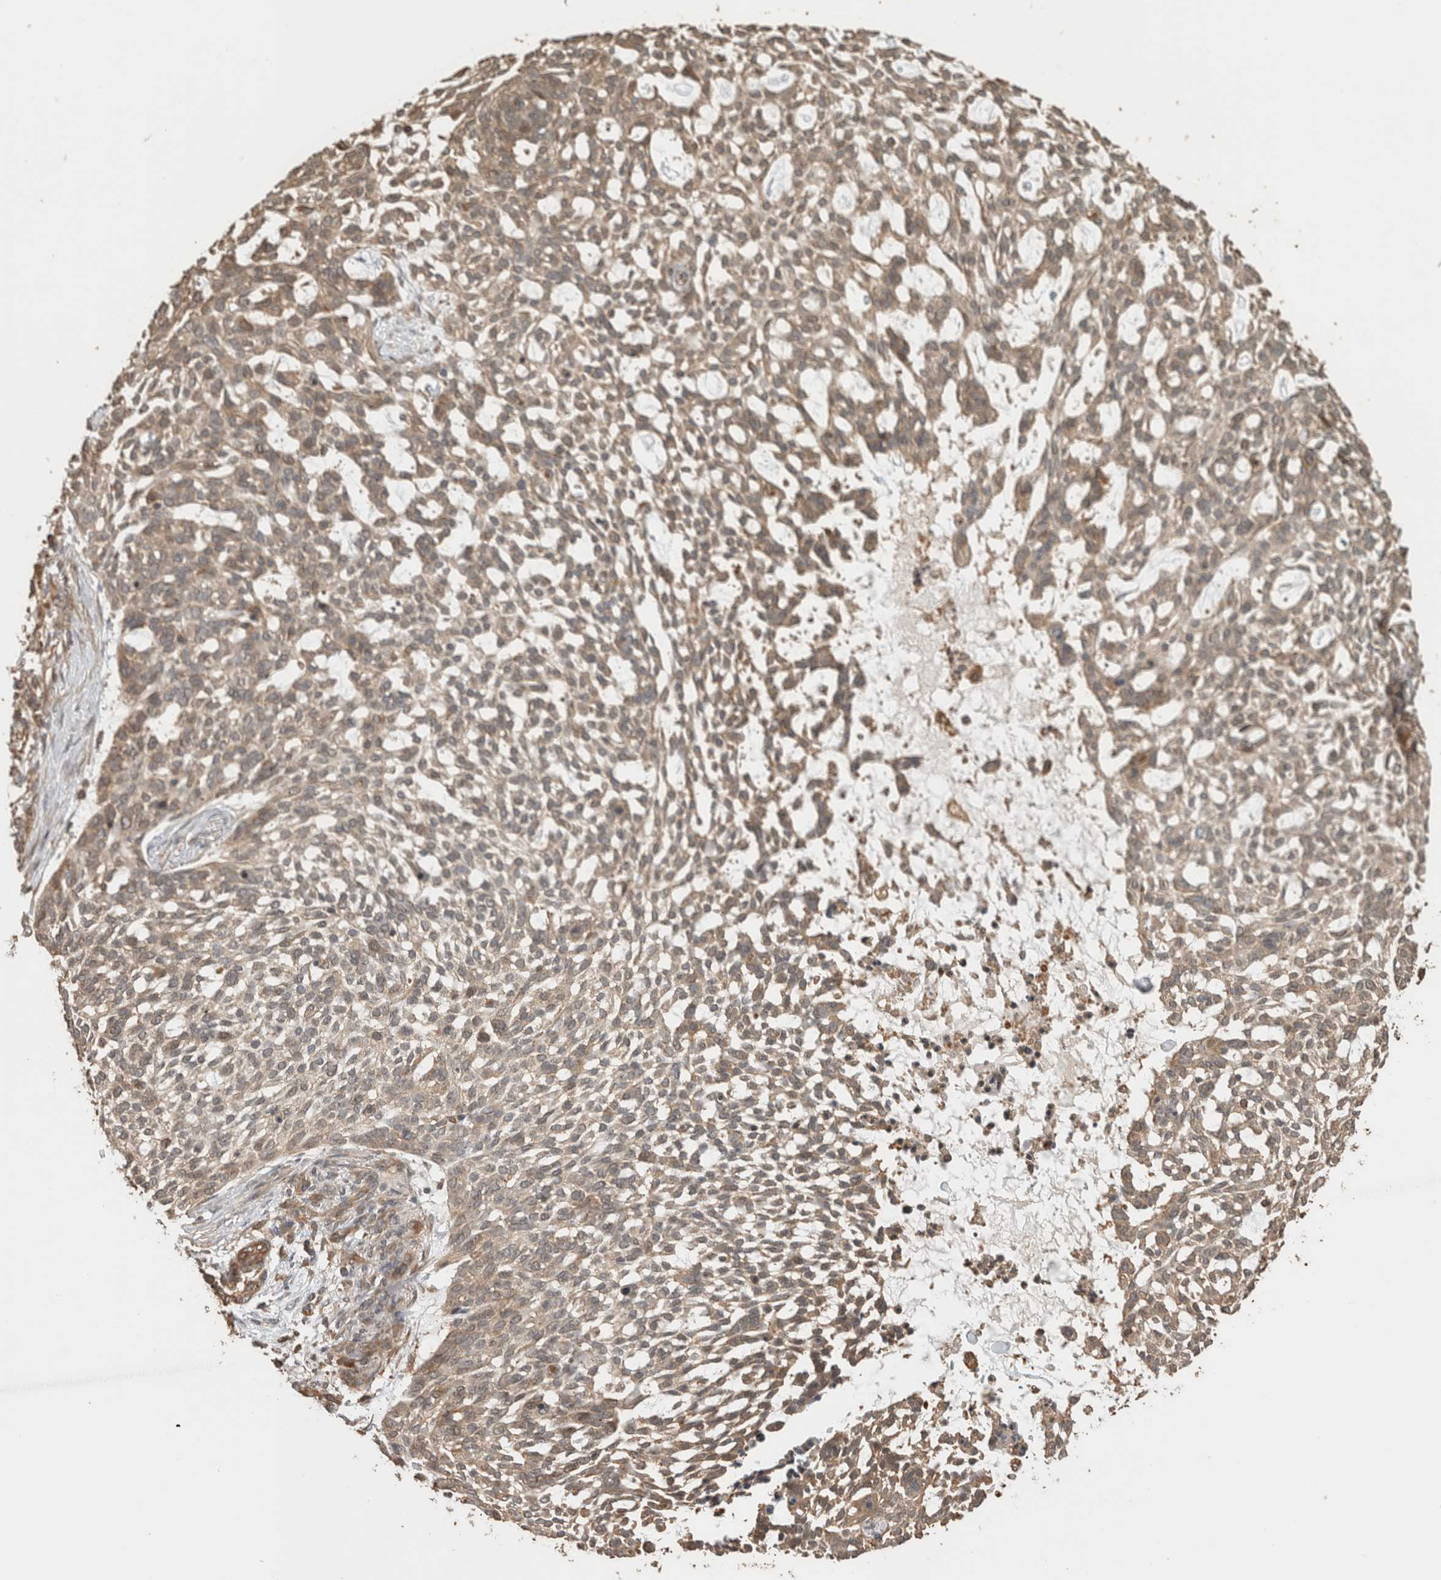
{"staining": {"intensity": "weak", "quantity": ">75%", "location": "cytoplasmic/membranous"}, "tissue": "skin cancer", "cell_type": "Tumor cells", "image_type": "cancer", "snomed": [{"axis": "morphology", "description": "Basal cell carcinoma"}, {"axis": "topography", "description": "Skin"}], "caption": "Human basal cell carcinoma (skin) stained with a brown dye exhibits weak cytoplasmic/membranous positive expression in about >75% of tumor cells.", "gene": "OTUD6B", "patient": {"sex": "female", "age": 64}}